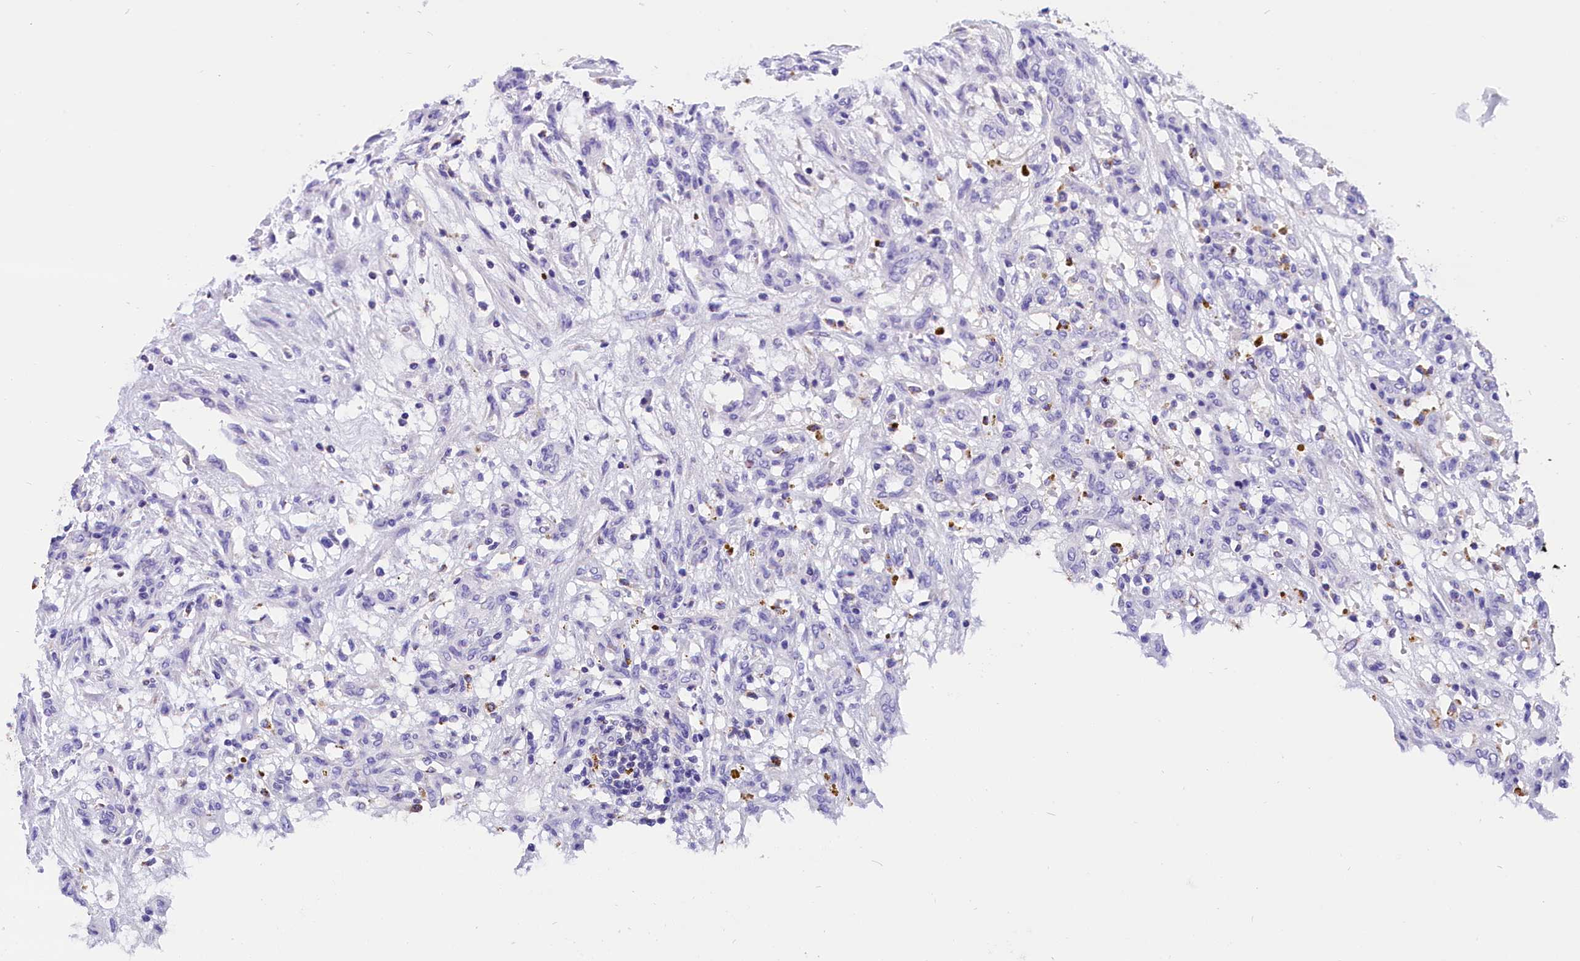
{"staining": {"intensity": "negative", "quantity": "none", "location": "none"}, "tissue": "renal cancer", "cell_type": "Tumor cells", "image_type": "cancer", "snomed": [{"axis": "morphology", "description": "Adenocarcinoma, NOS"}, {"axis": "topography", "description": "Kidney"}], "caption": "Immunohistochemical staining of human renal cancer exhibits no significant positivity in tumor cells.", "gene": "ABAT", "patient": {"sex": "female", "age": 57}}